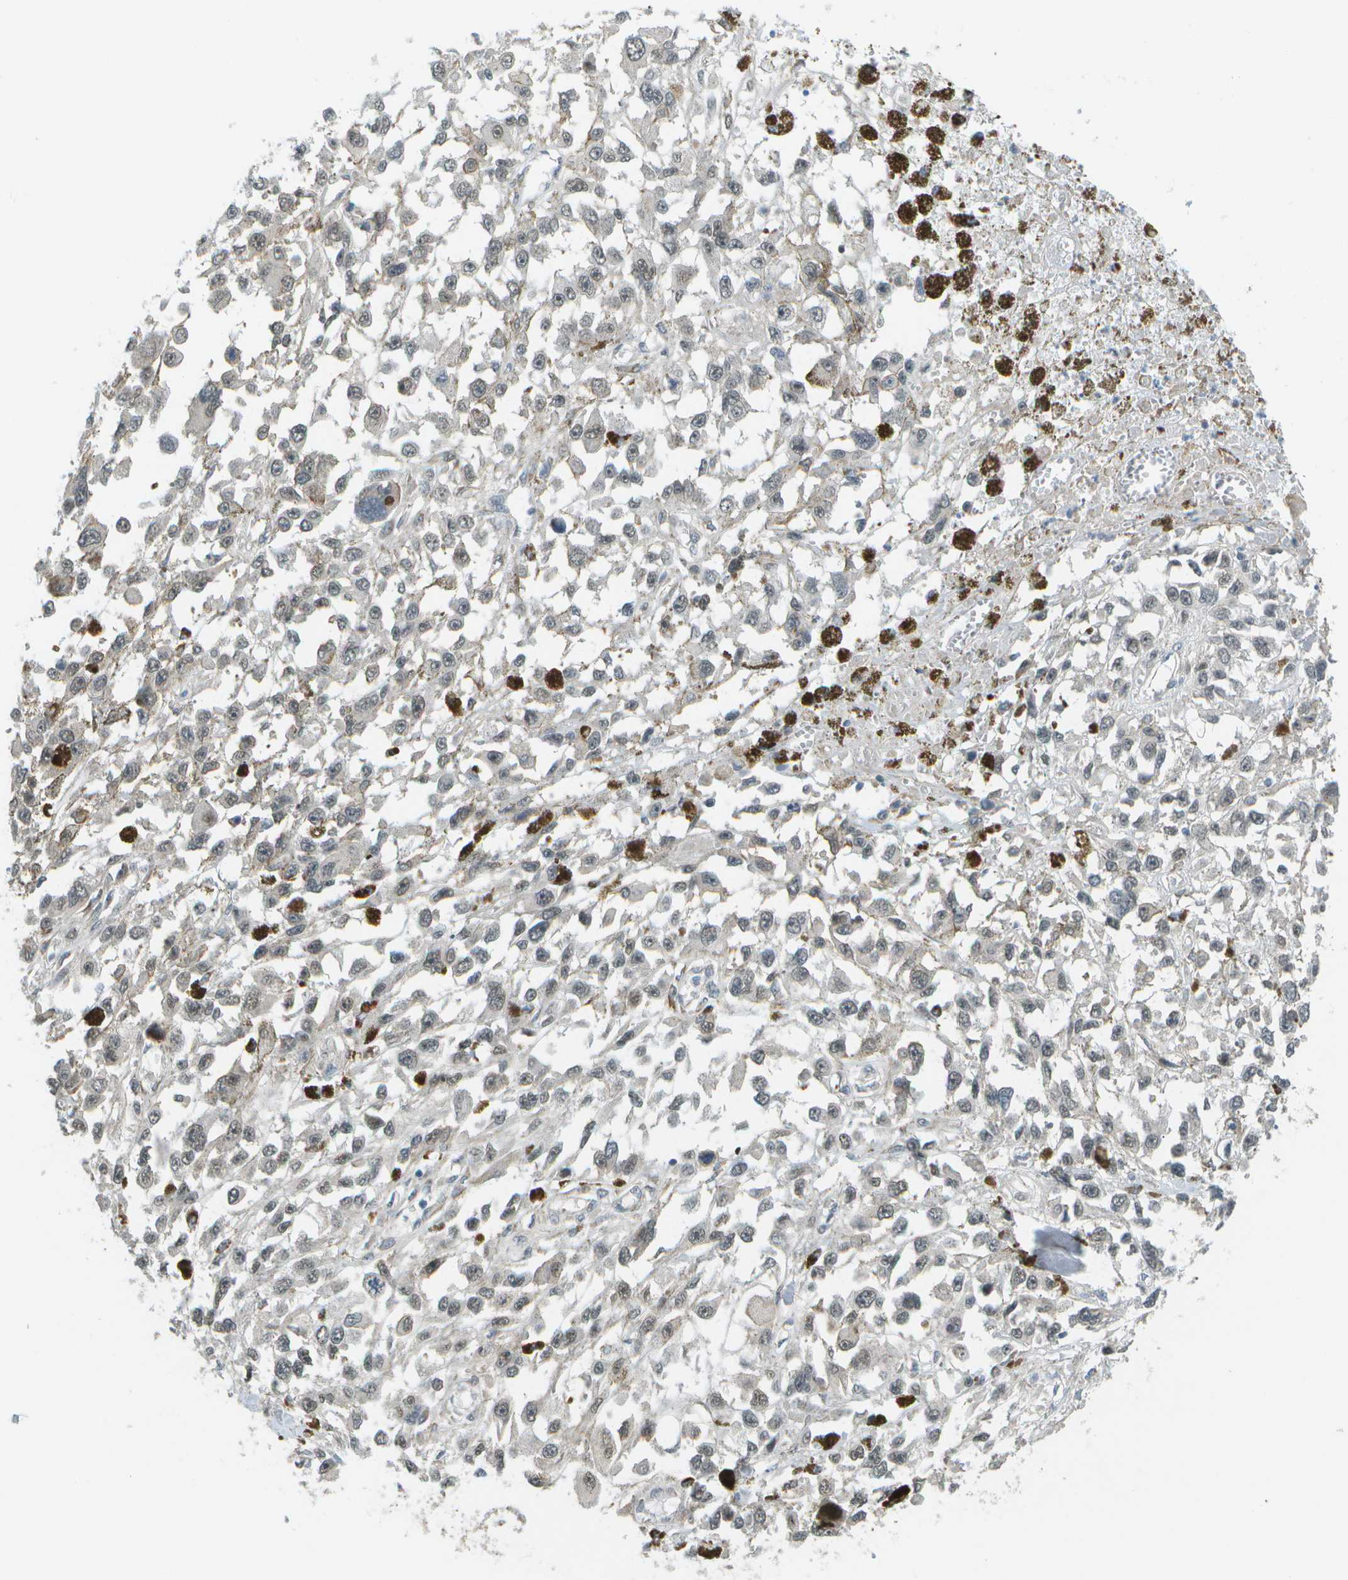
{"staining": {"intensity": "negative", "quantity": "none", "location": "none"}, "tissue": "melanoma", "cell_type": "Tumor cells", "image_type": "cancer", "snomed": [{"axis": "morphology", "description": "Malignant melanoma, Metastatic site"}, {"axis": "topography", "description": "Lymph node"}], "caption": "The image displays no staining of tumor cells in melanoma.", "gene": "WNK2", "patient": {"sex": "male", "age": 59}}